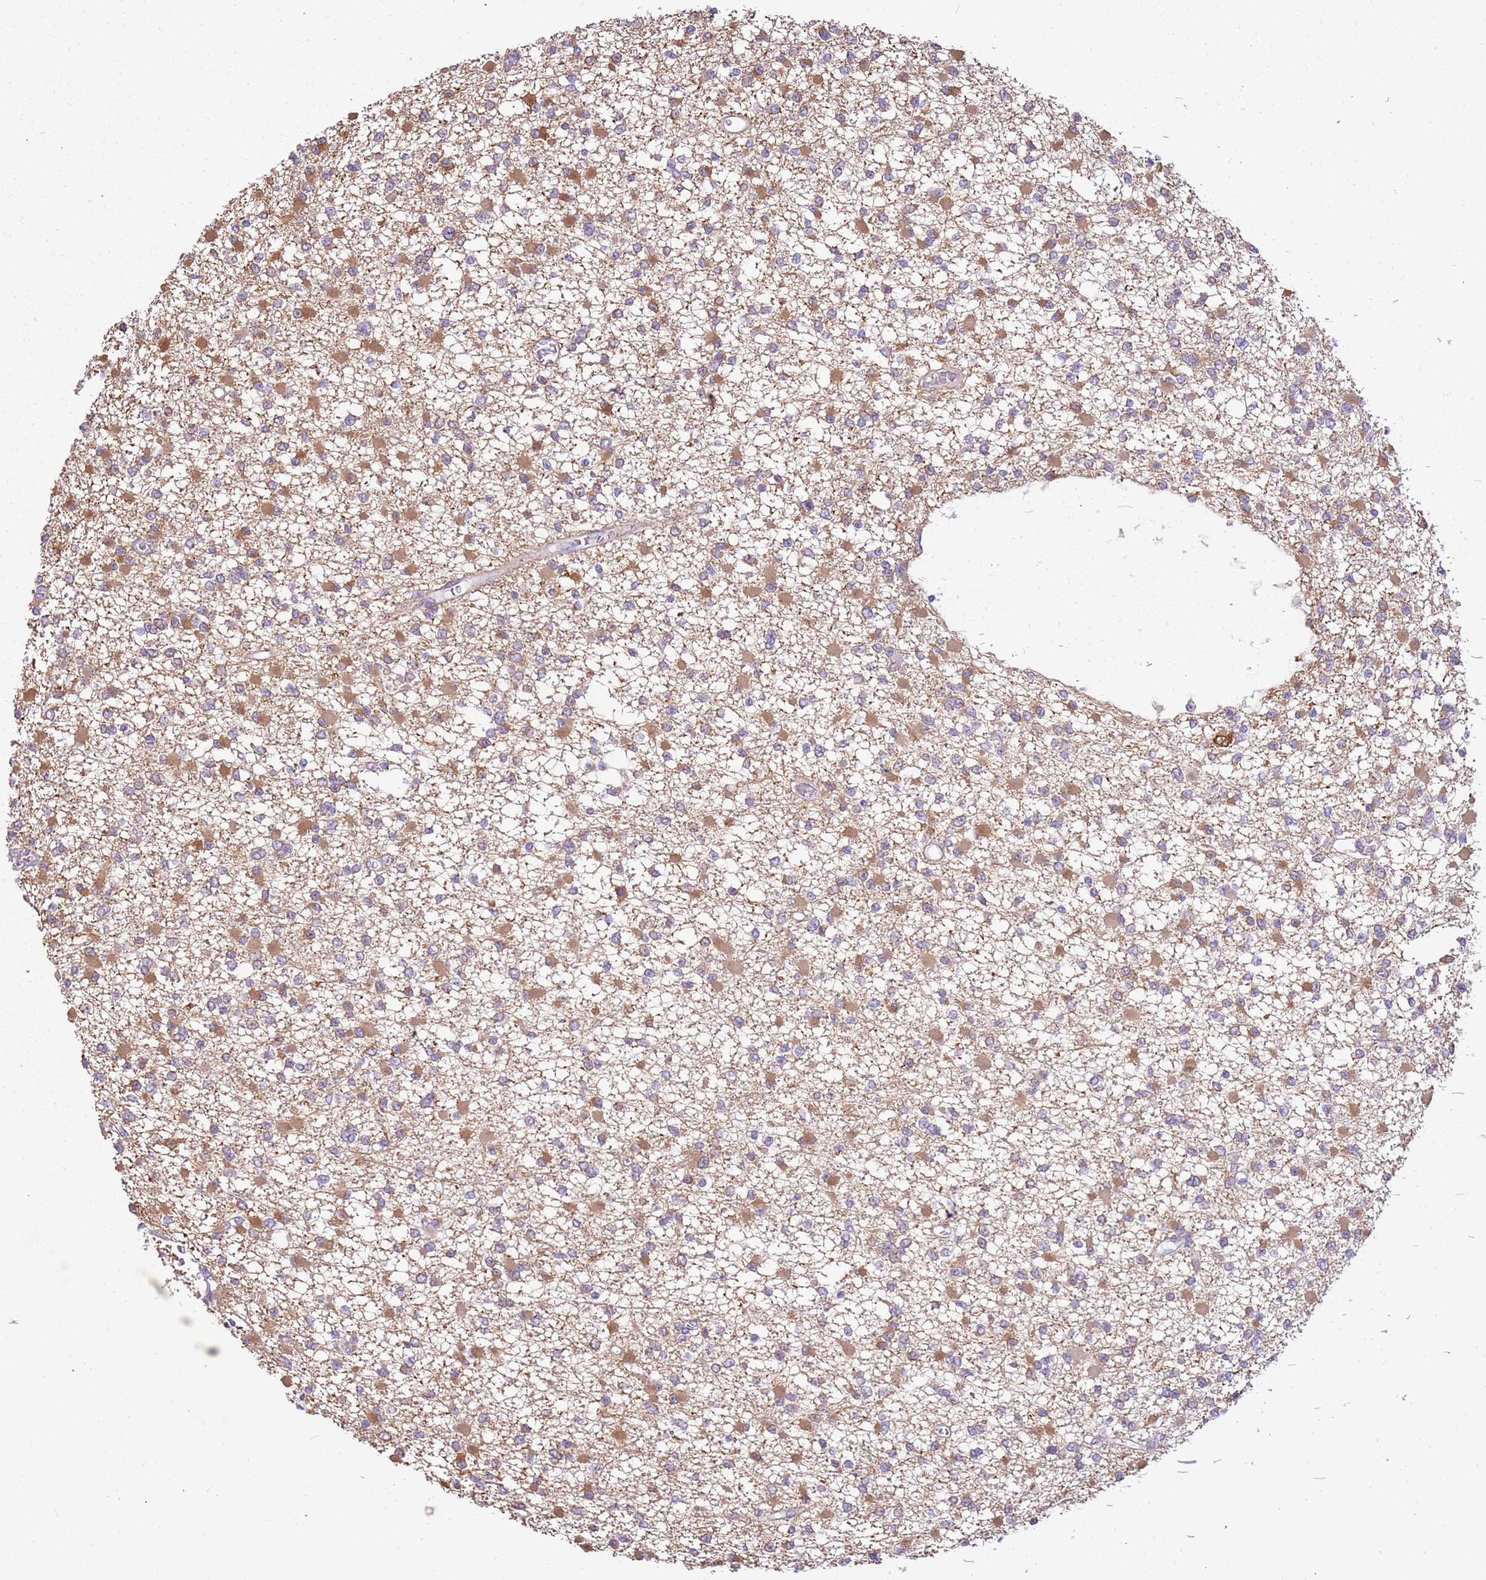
{"staining": {"intensity": "moderate", "quantity": "<25%", "location": "cytoplasmic/membranous"}, "tissue": "glioma", "cell_type": "Tumor cells", "image_type": "cancer", "snomed": [{"axis": "morphology", "description": "Glioma, malignant, Low grade"}, {"axis": "topography", "description": "Brain"}], "caption": "Protein expression analysis of malignant glioma (low-grade) exhibits moderate cytoplasmic/membranous staining in approximately <25% of tumor cells.", "gene": "CAPN7", "patient": {"sex": "female", "age": 22}}